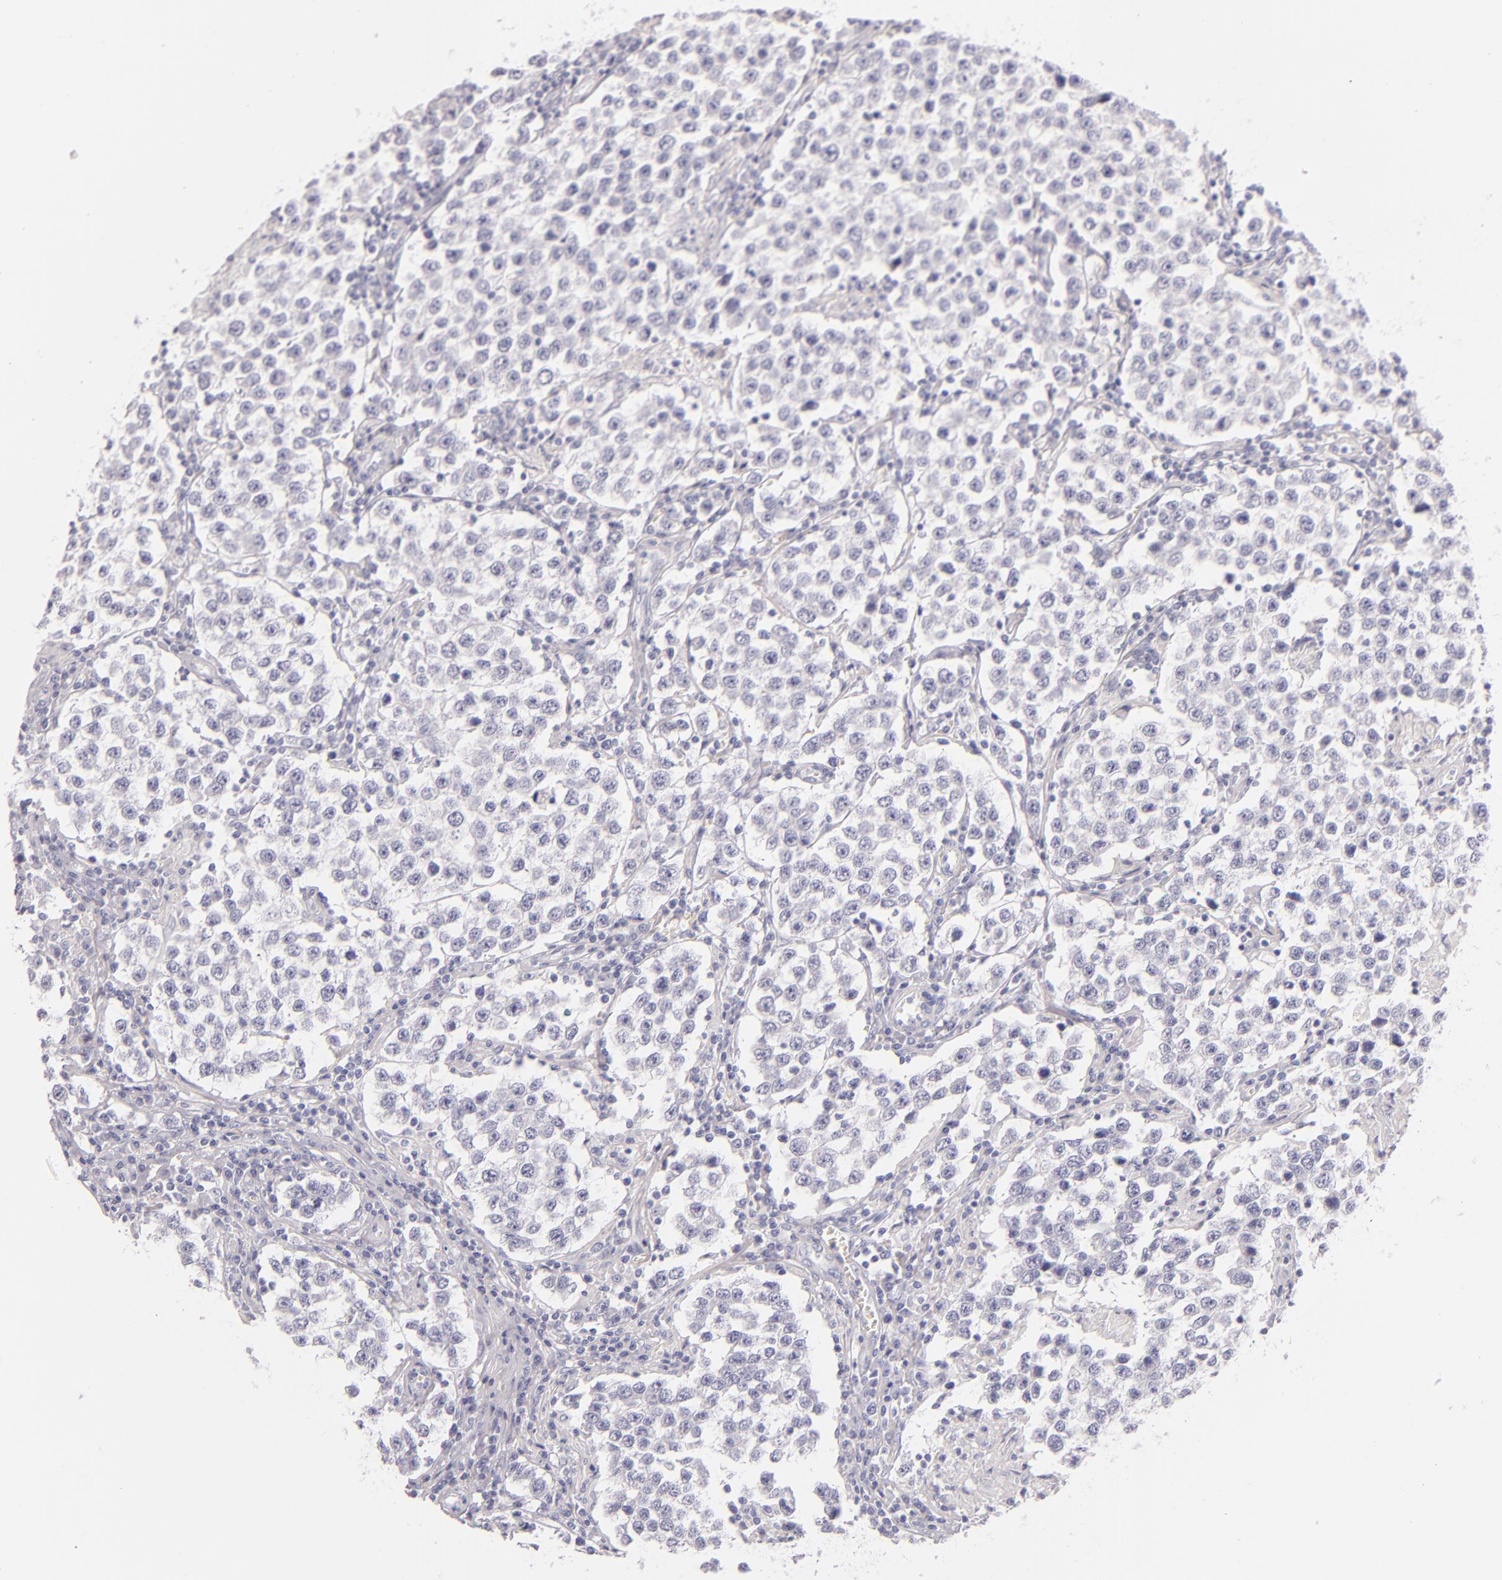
{"staining": {"intensity": "negative", "quantity": "none", "location": "none"}, "tissue": "testis cancer", "cell_type": "Tumor cells", "image_type": "cancer", "snomed": [{"axis": "morphology", "description": "Seminoma, NOS"}, {"axis": "topography", "description": "Testis"}], "caption": "High magnification brightfield microscopy of testis seminoma stained with DAB (brown) and counterstained with hematoxylin (blue): tumor cells show no significant positivity.", "gene": "FABP1", "patient": {"sex": "male", "age": 36}}